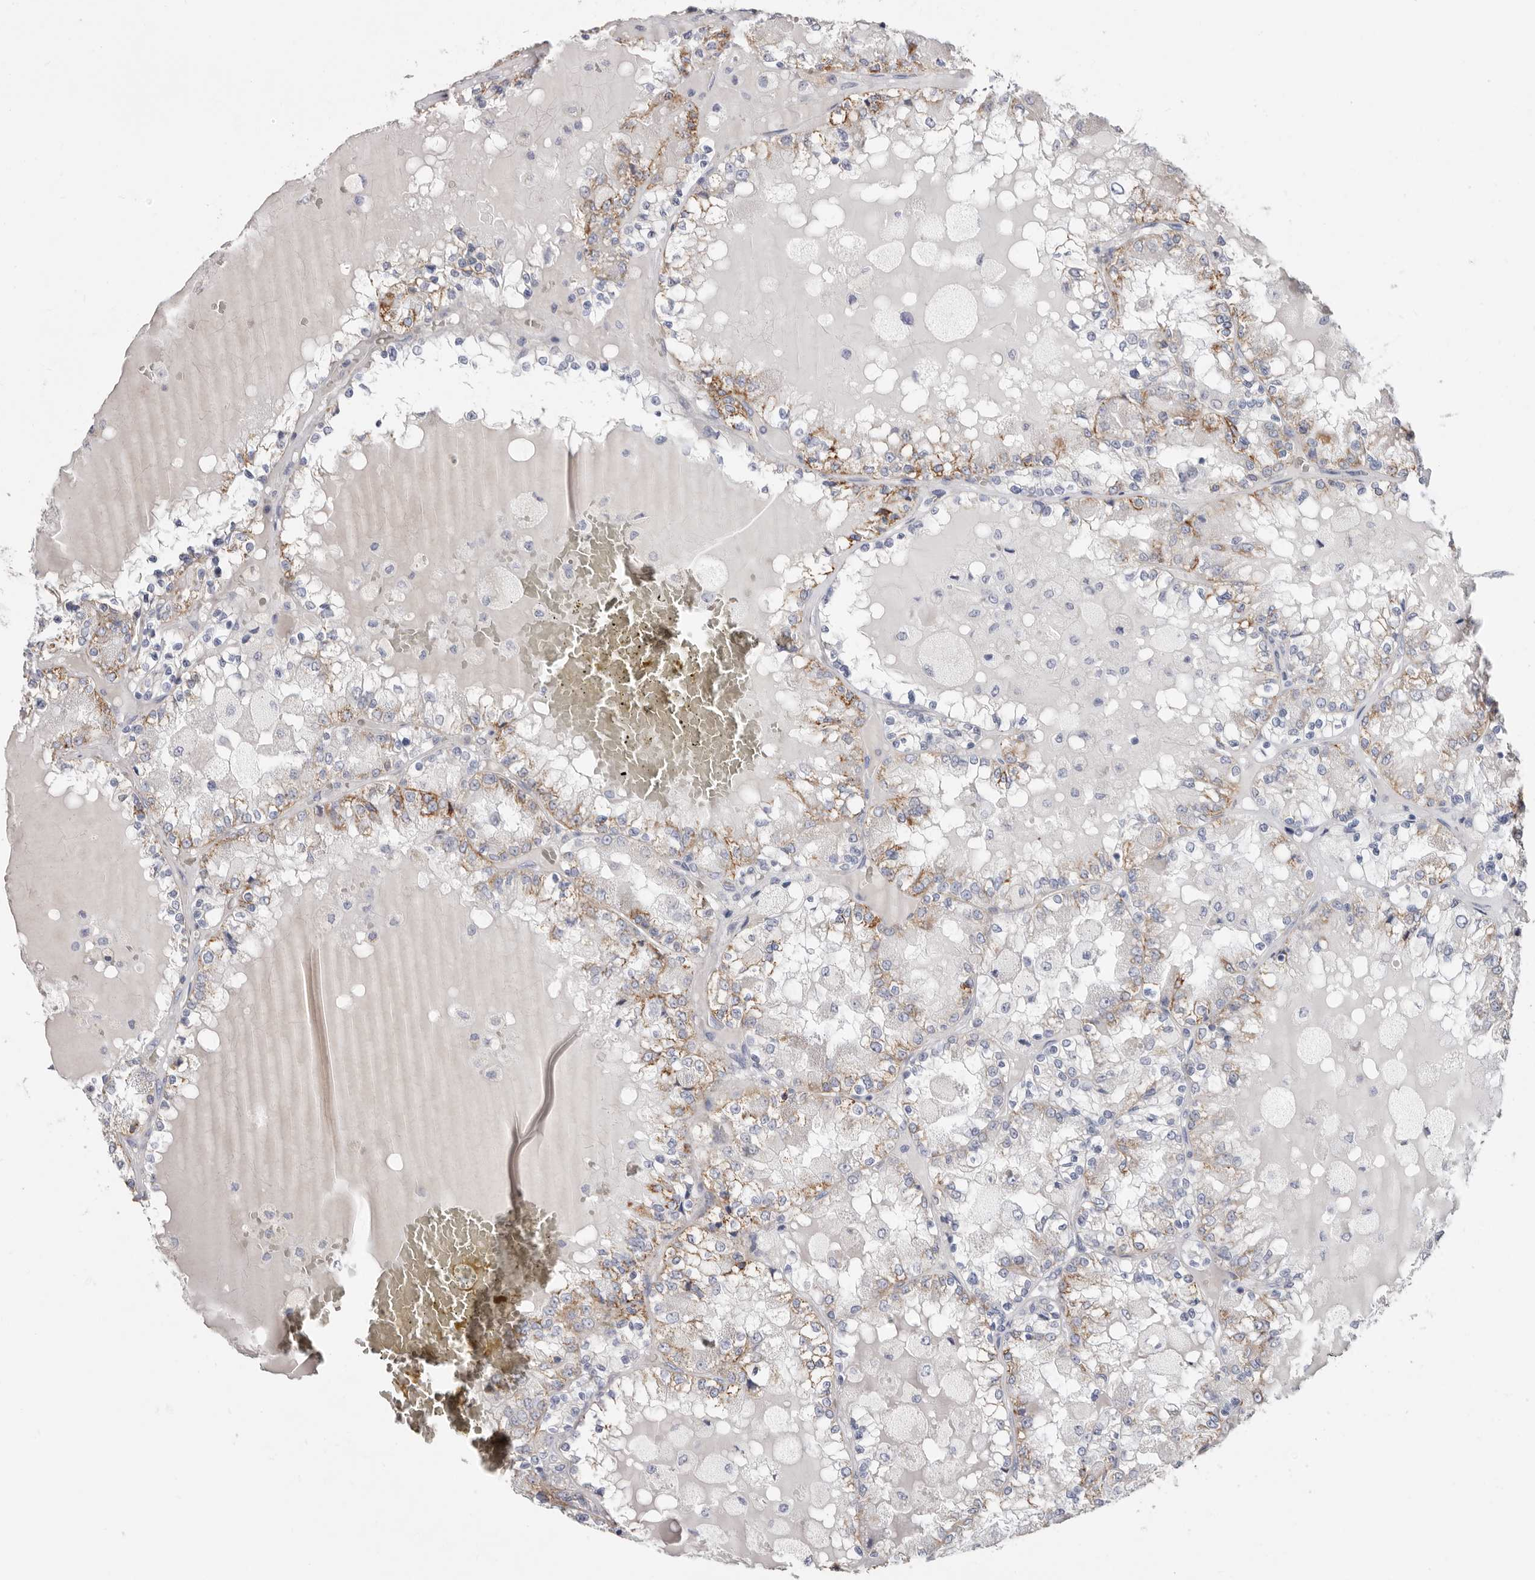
{"staining": {"intensity": "moderate", "quantity": "25%-75%", "location": "cytoplasmic/membranous"}, "tissue": "renal cancer", "cell_type": "Tumor cells", "image_type": "cancer", "snomed": [{"axis": "morphology", "description": "Adenocarcinoma, NOS"}, {"axis": "topography", "description": "Kidney"}], "caption": "This histopathology image shows immunohistochemistry (IHC) staining of renal cancer (adenocarcinoma), with medium moderate cytoplasmic/membranous expression in approximately 25%-75% of tumor cells.", "gene": "RSPO2", "patient": {"sex": "female", "age": 56}}